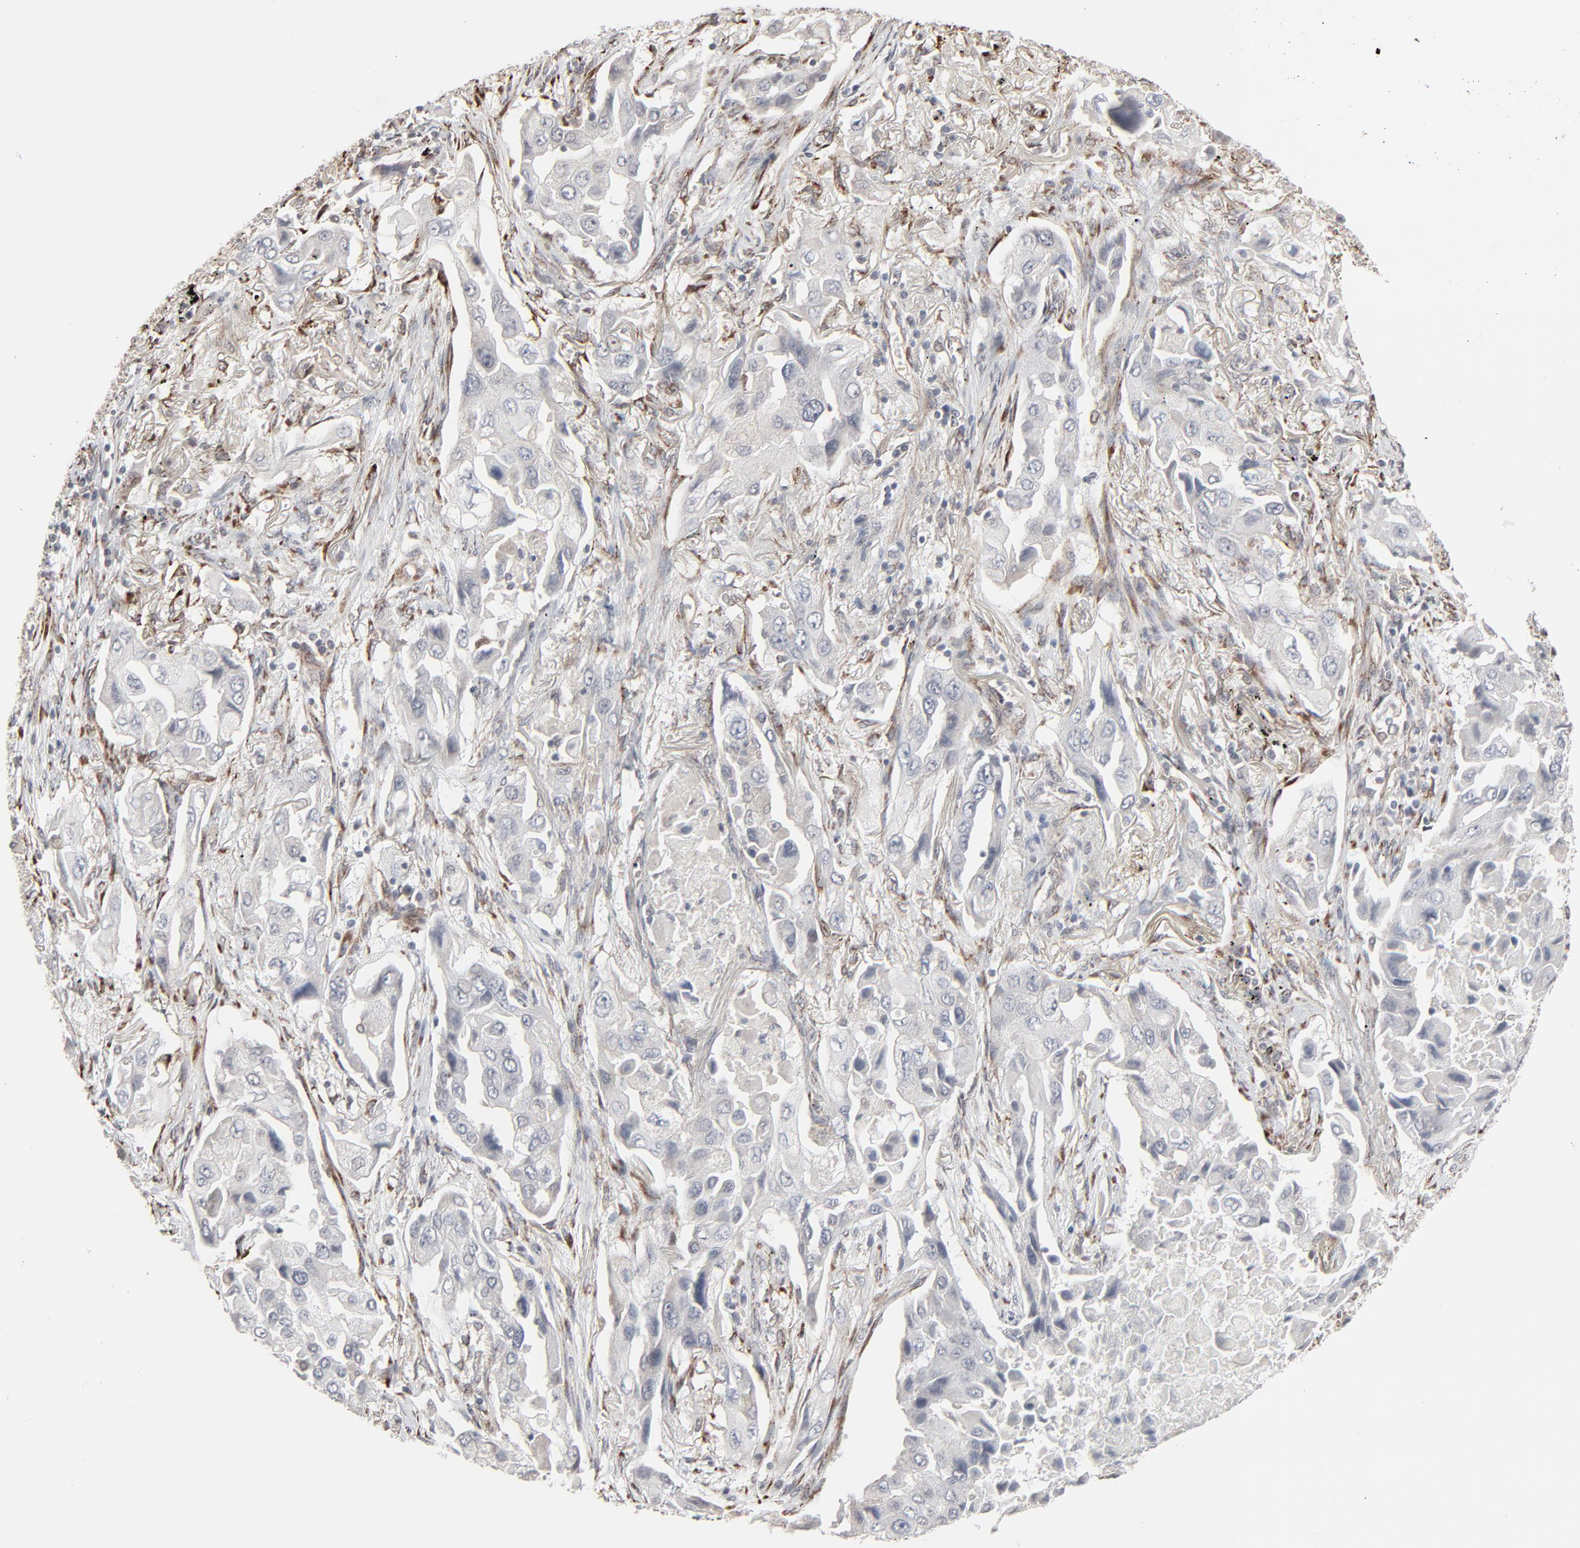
{"staining": {"intensity": "weak", "quantity": "<25%", "location": "cytoplasmic/membranous"}, "tissue": "lung cancer", "cell_type": "Tumor cells", "image_type": "cancer", "snomed": [{"axis": "morphology", "description": "Adenocarcinoma, NOS"}, {"axis": "topography", "description": "Lung"}], "caption": "This is an immunohistochemistry image of lung adenocarcinoma. There is no expression in tumor cells.", "gene": "CTNND1", "patient": {"sex": "female", "age": 65}}